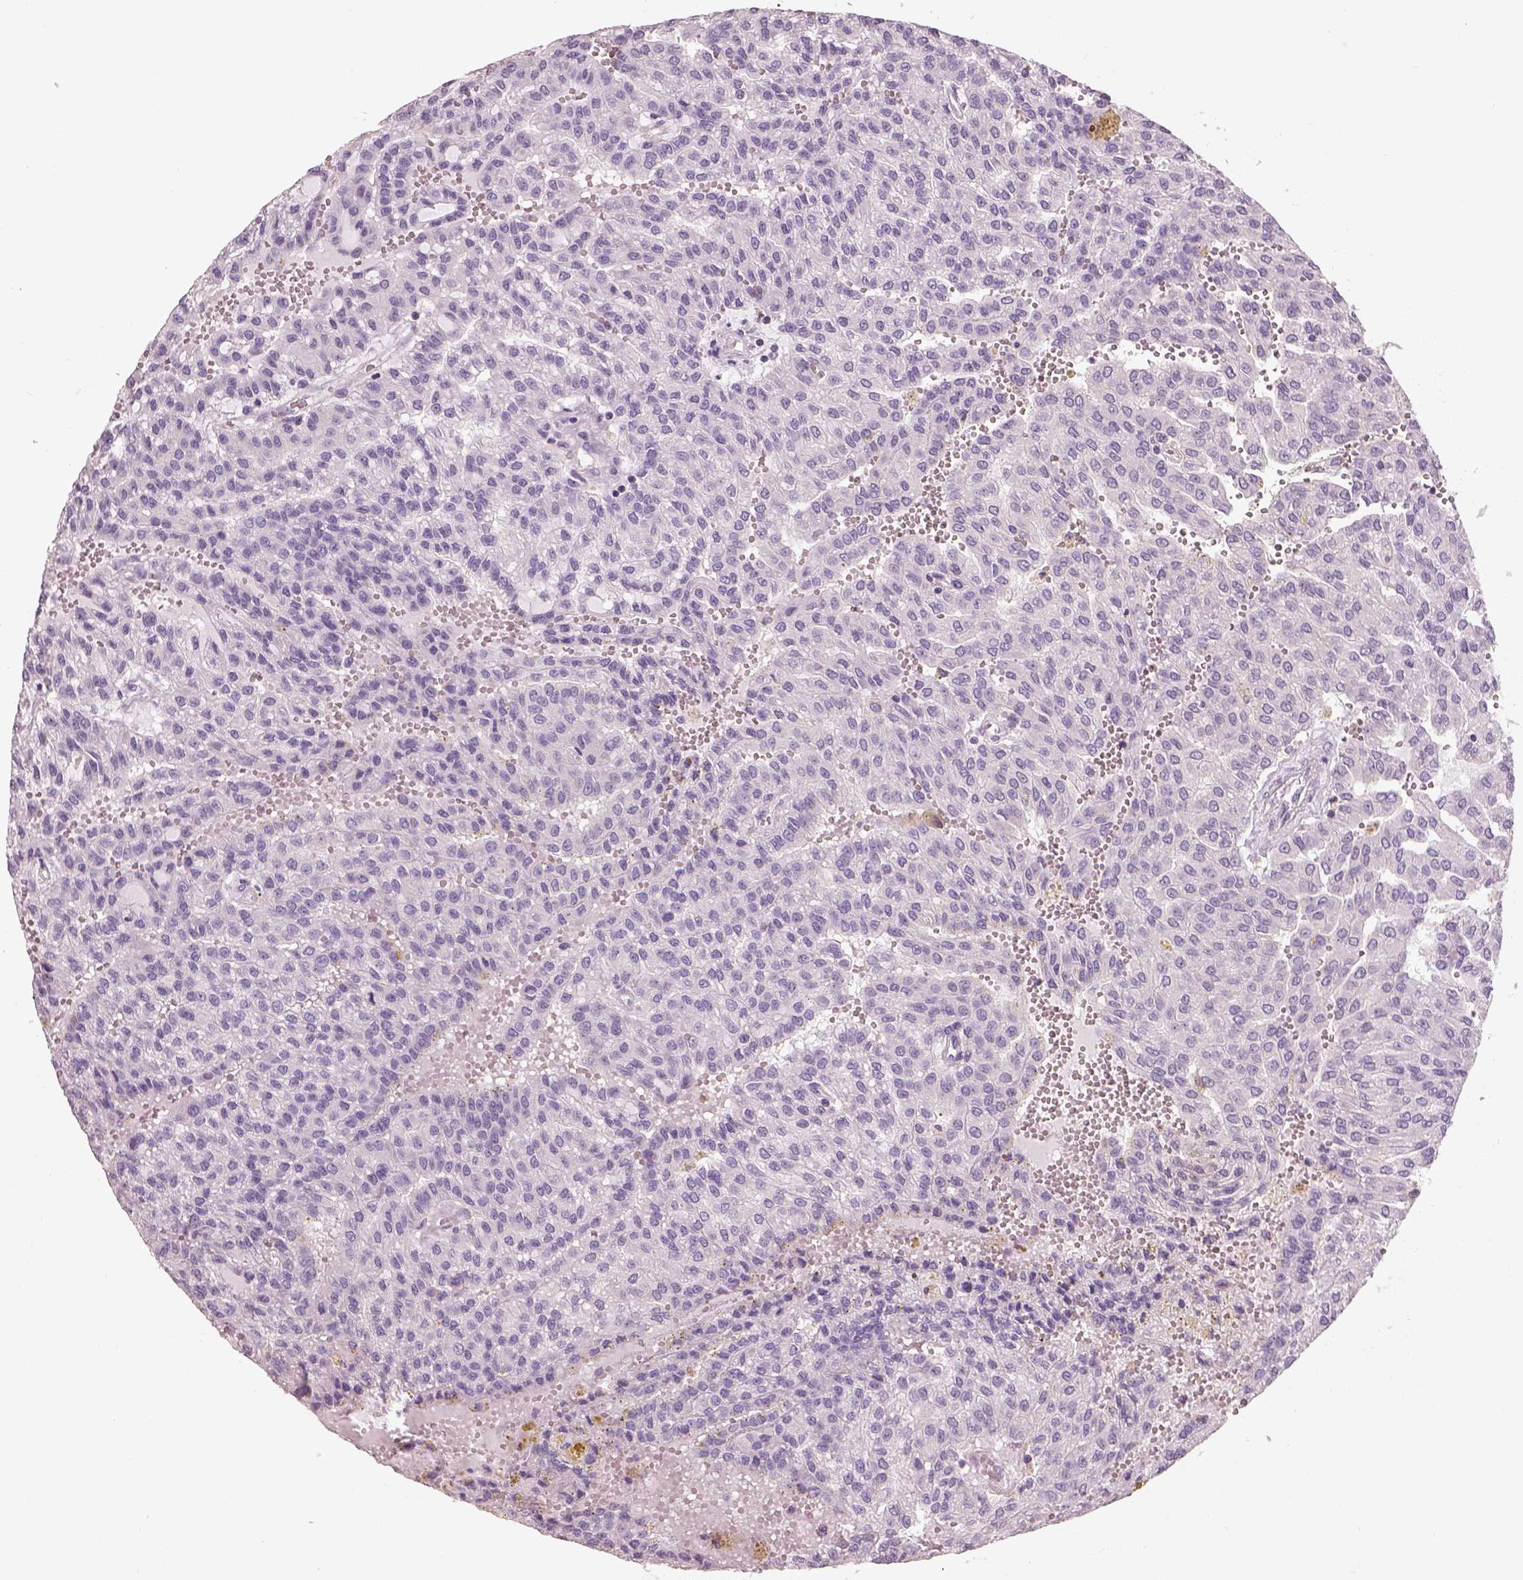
{"staining": {"intensity": "negative", "quantity": "none", "location": "none"}, "tissue": "renal cancer", "cell_type": "Tumor cells", "image_type": "cancer", "snomed": [{"axis": "morphology", "description": "Adenocarcinoma, NOS"}, {"axis": "topography", "description": "Kidney"}], "caption": "Photomicrograph shows no significant protein expression in tumor cells of renal adenocarcinoma. The staining is performed using DAB (3,3'-diaminobenzidine) brown chromogen with nuclei counter-stained in using hematoxylin.", "gene": "OTUD6A", "patient": {"sex": "male", "age": 63}}